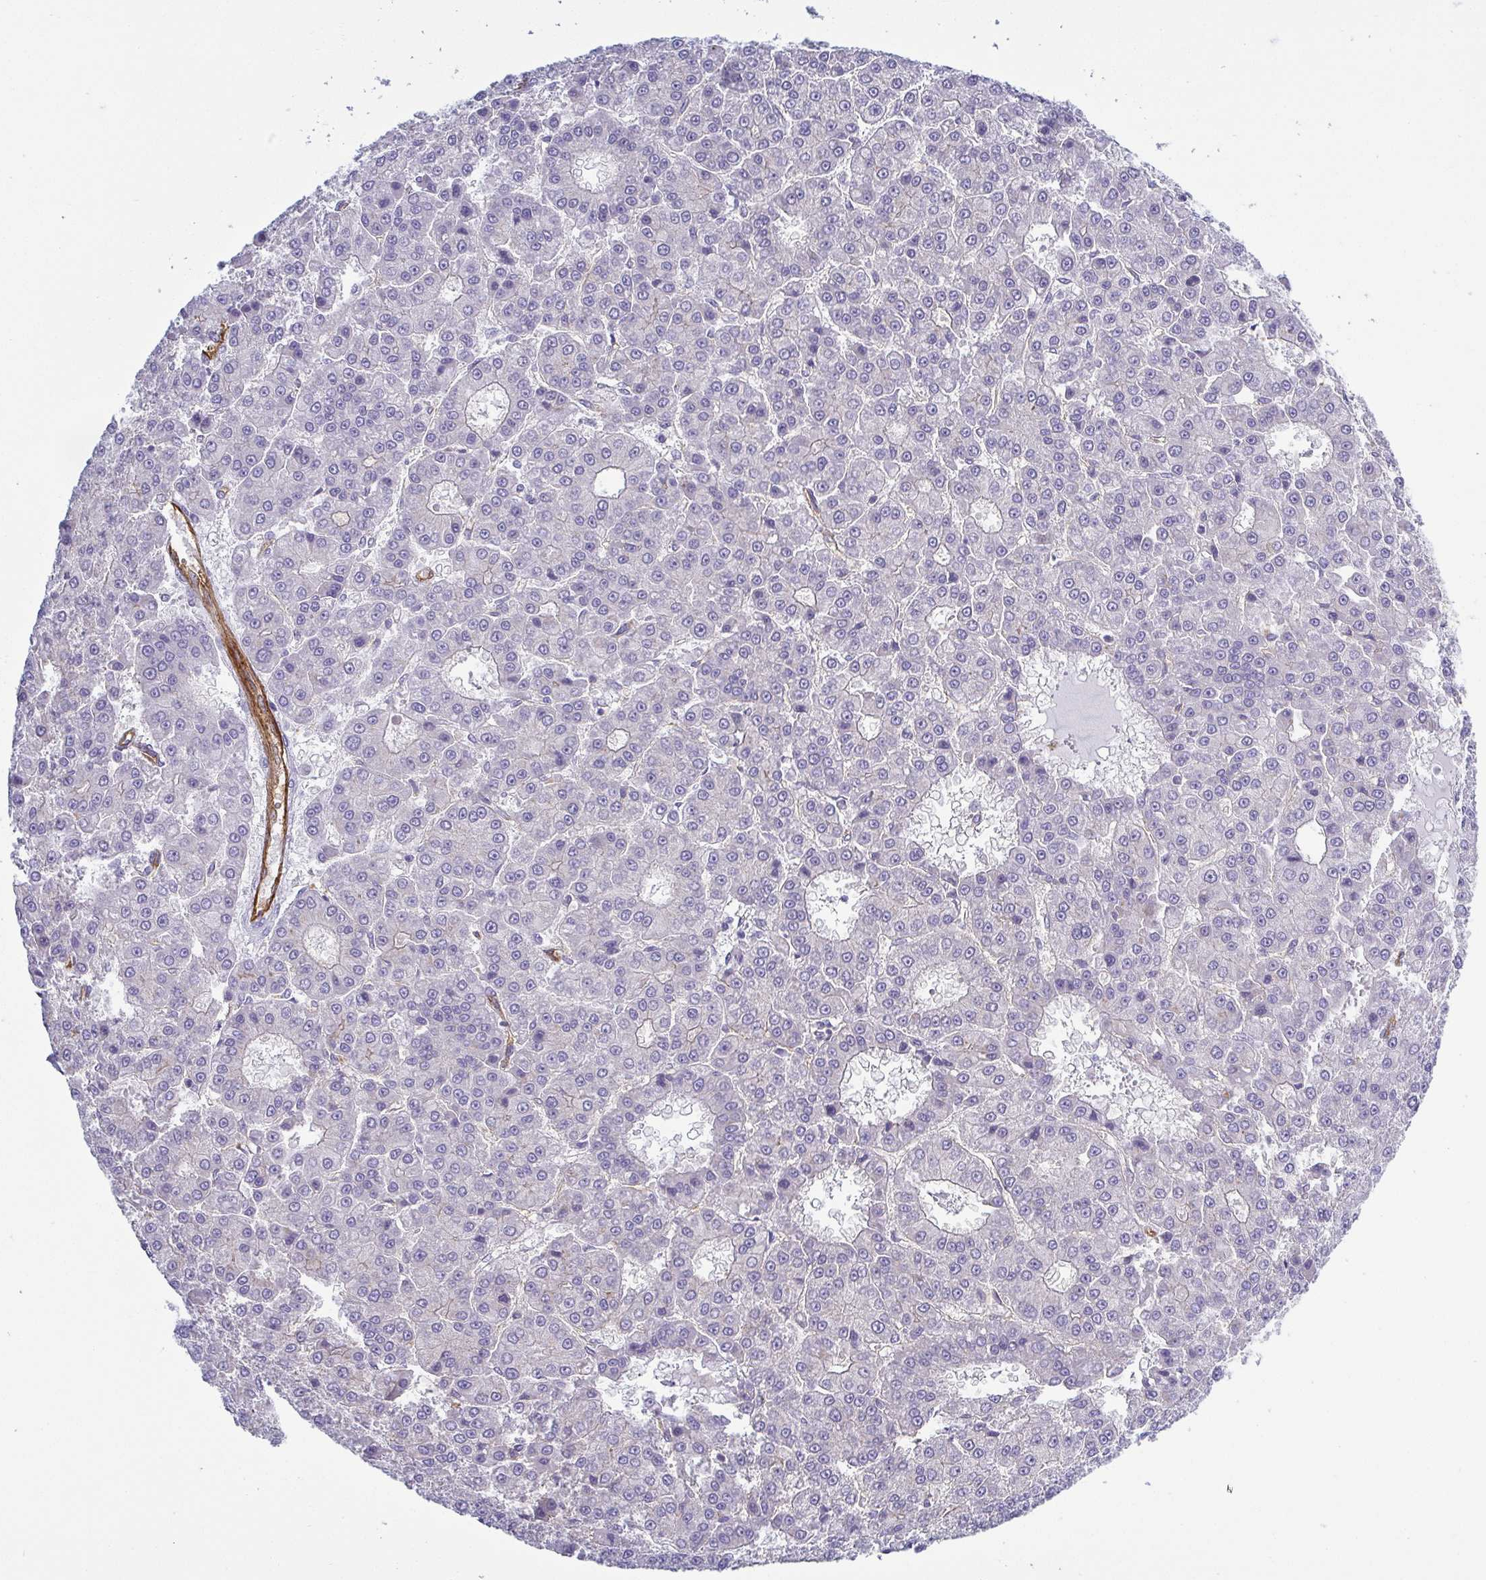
{"staining": {"intensity": "negative", "quantity": "none", "location": "none"}, "tissue": "liver cancer", "cell_type": "Tumor cells", "image_type": "cancer", "snomed": [{"axis": "morphology", "description": "Carcinoma, Hepatocellular, NOS"}, {"axis": "topography", "description": "Liver"}], "caption": "Photomicrograph shows no protein positivity in tumor cells of liver cancer (hepatocellular carcinoma) tissue.", "gene": "LIMA1", "patient": {"sex": "male", "age": 70}}